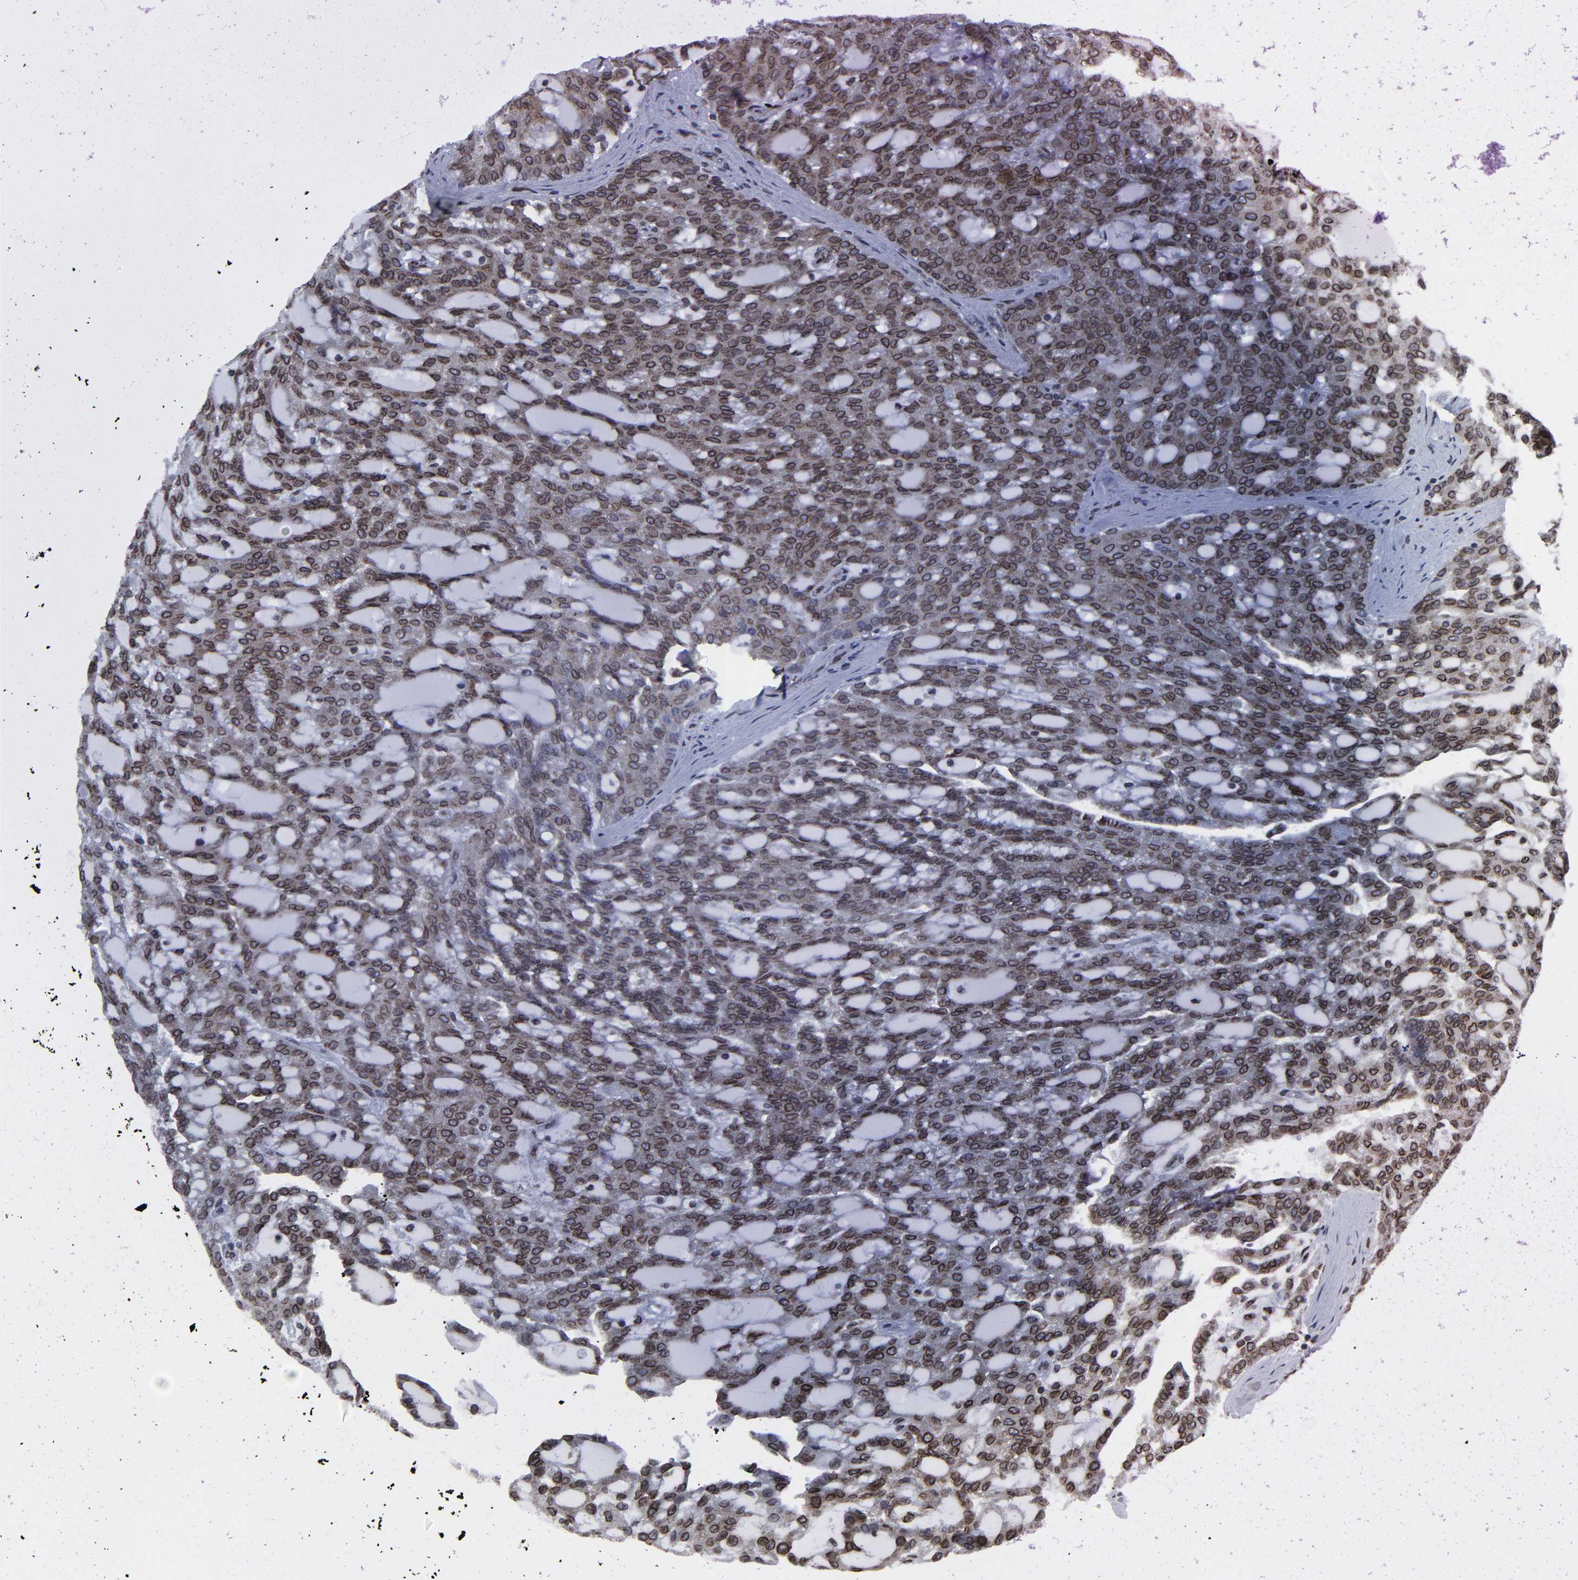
{"staining": {"intensity": "strong", "quantity": "25%-75%", "location": "cytoplasmic/membranous,nuclear"}, "tissue": "renal cancer", "cell_type": "Tumor cells", "image_type": "cancer", "snomed": [{"axis": "morphology", "description": "Adenocarcinoma, NOS"}, {"axis": "topography", "description": "Kidney"}], "caption": "Immunohistochemistry micrograph of neoplastic tissue: human renal cancer stained using IHC displays high levels of strong protein expression localized specifically in the cytoplasmic/membranous and nuclear of tumor cells, appearing as a cytoplasmic/membranous and nuclear brown color.", "gene": "RANGAP1", "patient": {"sex": "male", "age": 63}}